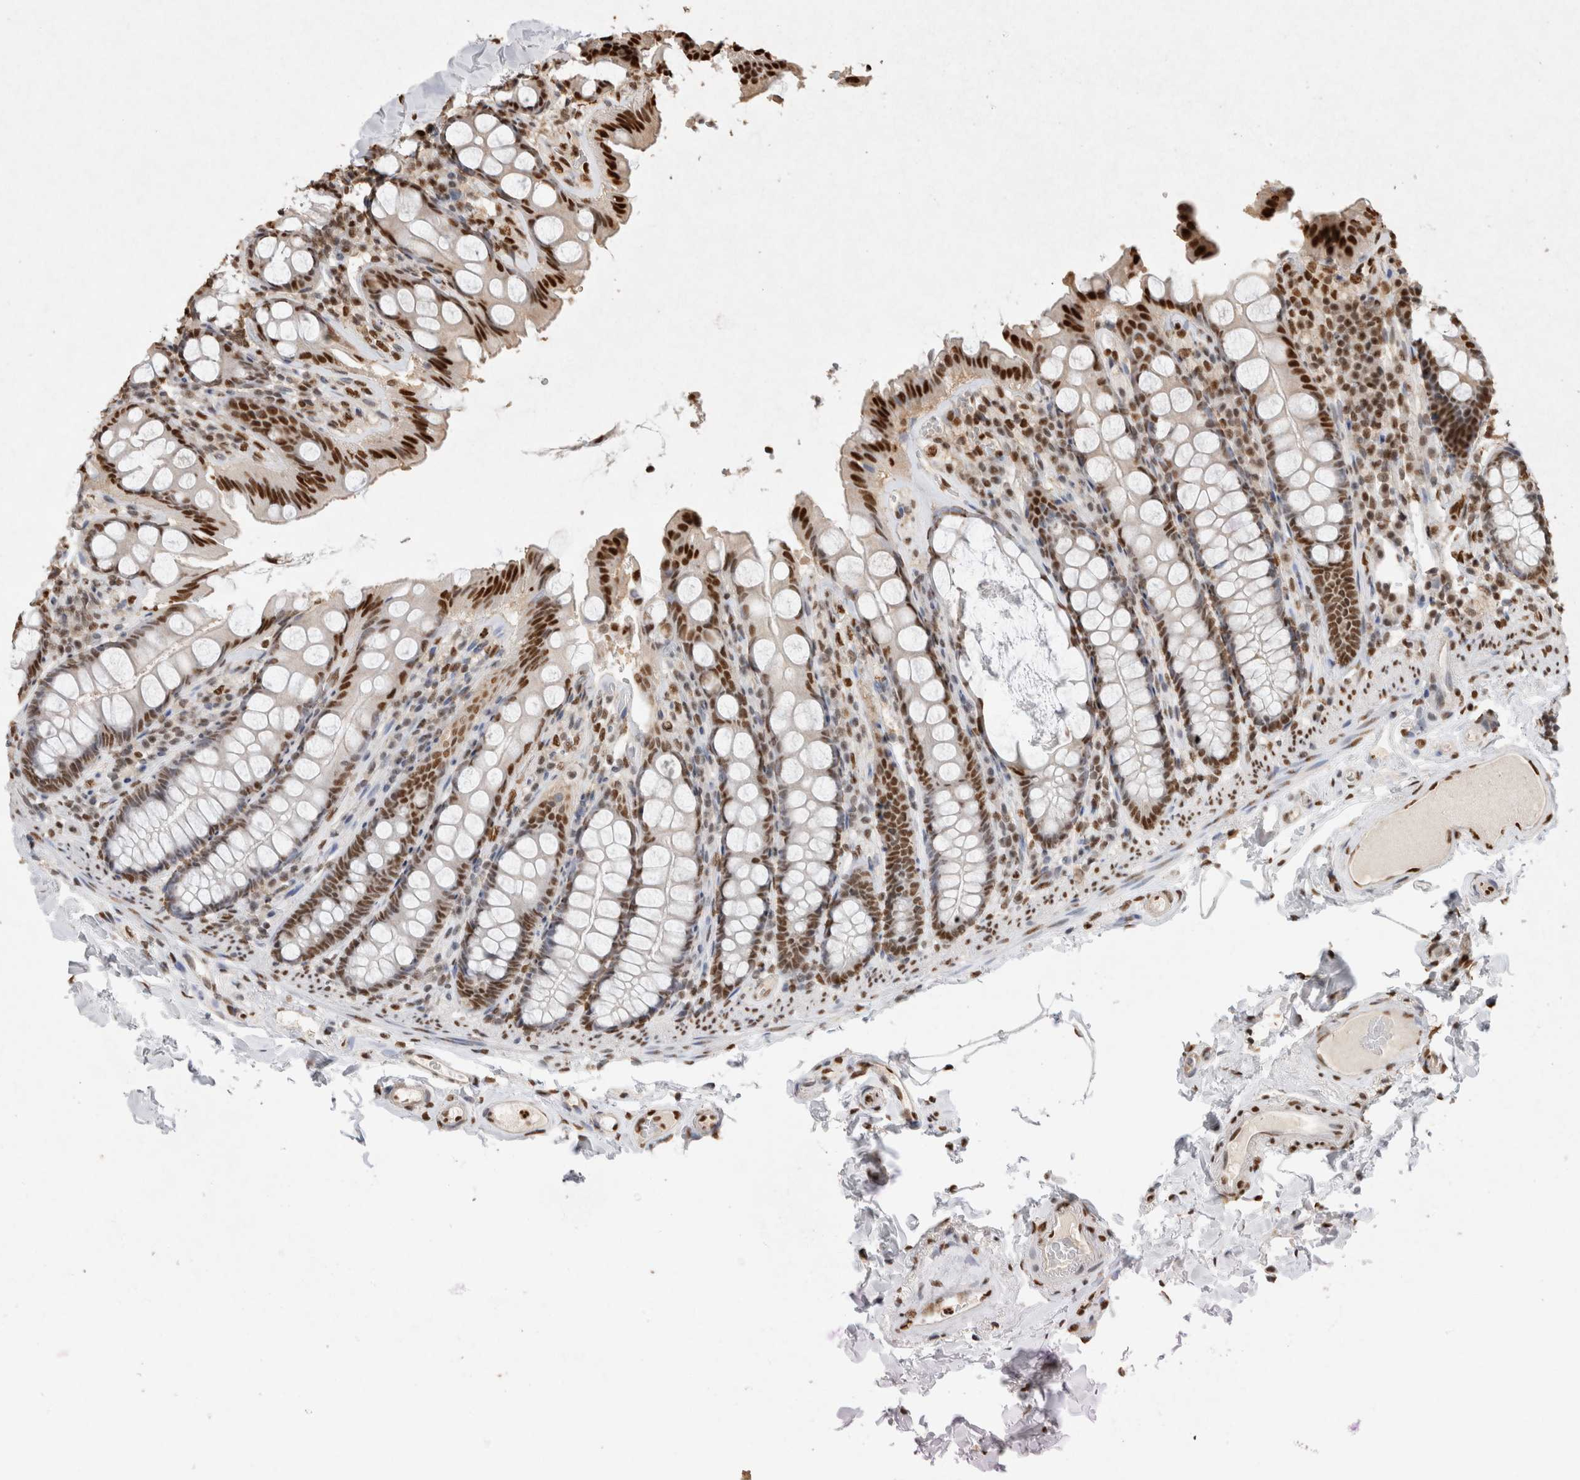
{"staining": {"intensity": "strong", "quantity": ">75%", "location": "nuclear"}, "tissue": "colon", "cell_type": "Endothelial cells", "image_type": "normal", "snomed": [{"axis": "morphology", "description": "Normal tissue, NOS"}, {"axis": "topography", "description": "Colon"}, {"axis": "topography", "description": "Peripheral nerve tissue"}], "caption": "About >75% of endothelial cells in unremarkable colon exhibit strong nuclear protein positivity as visualized by brown immunohistochemical staining.", "gene": "HDGF", "patient": {"sex": "female", "age": 61}}